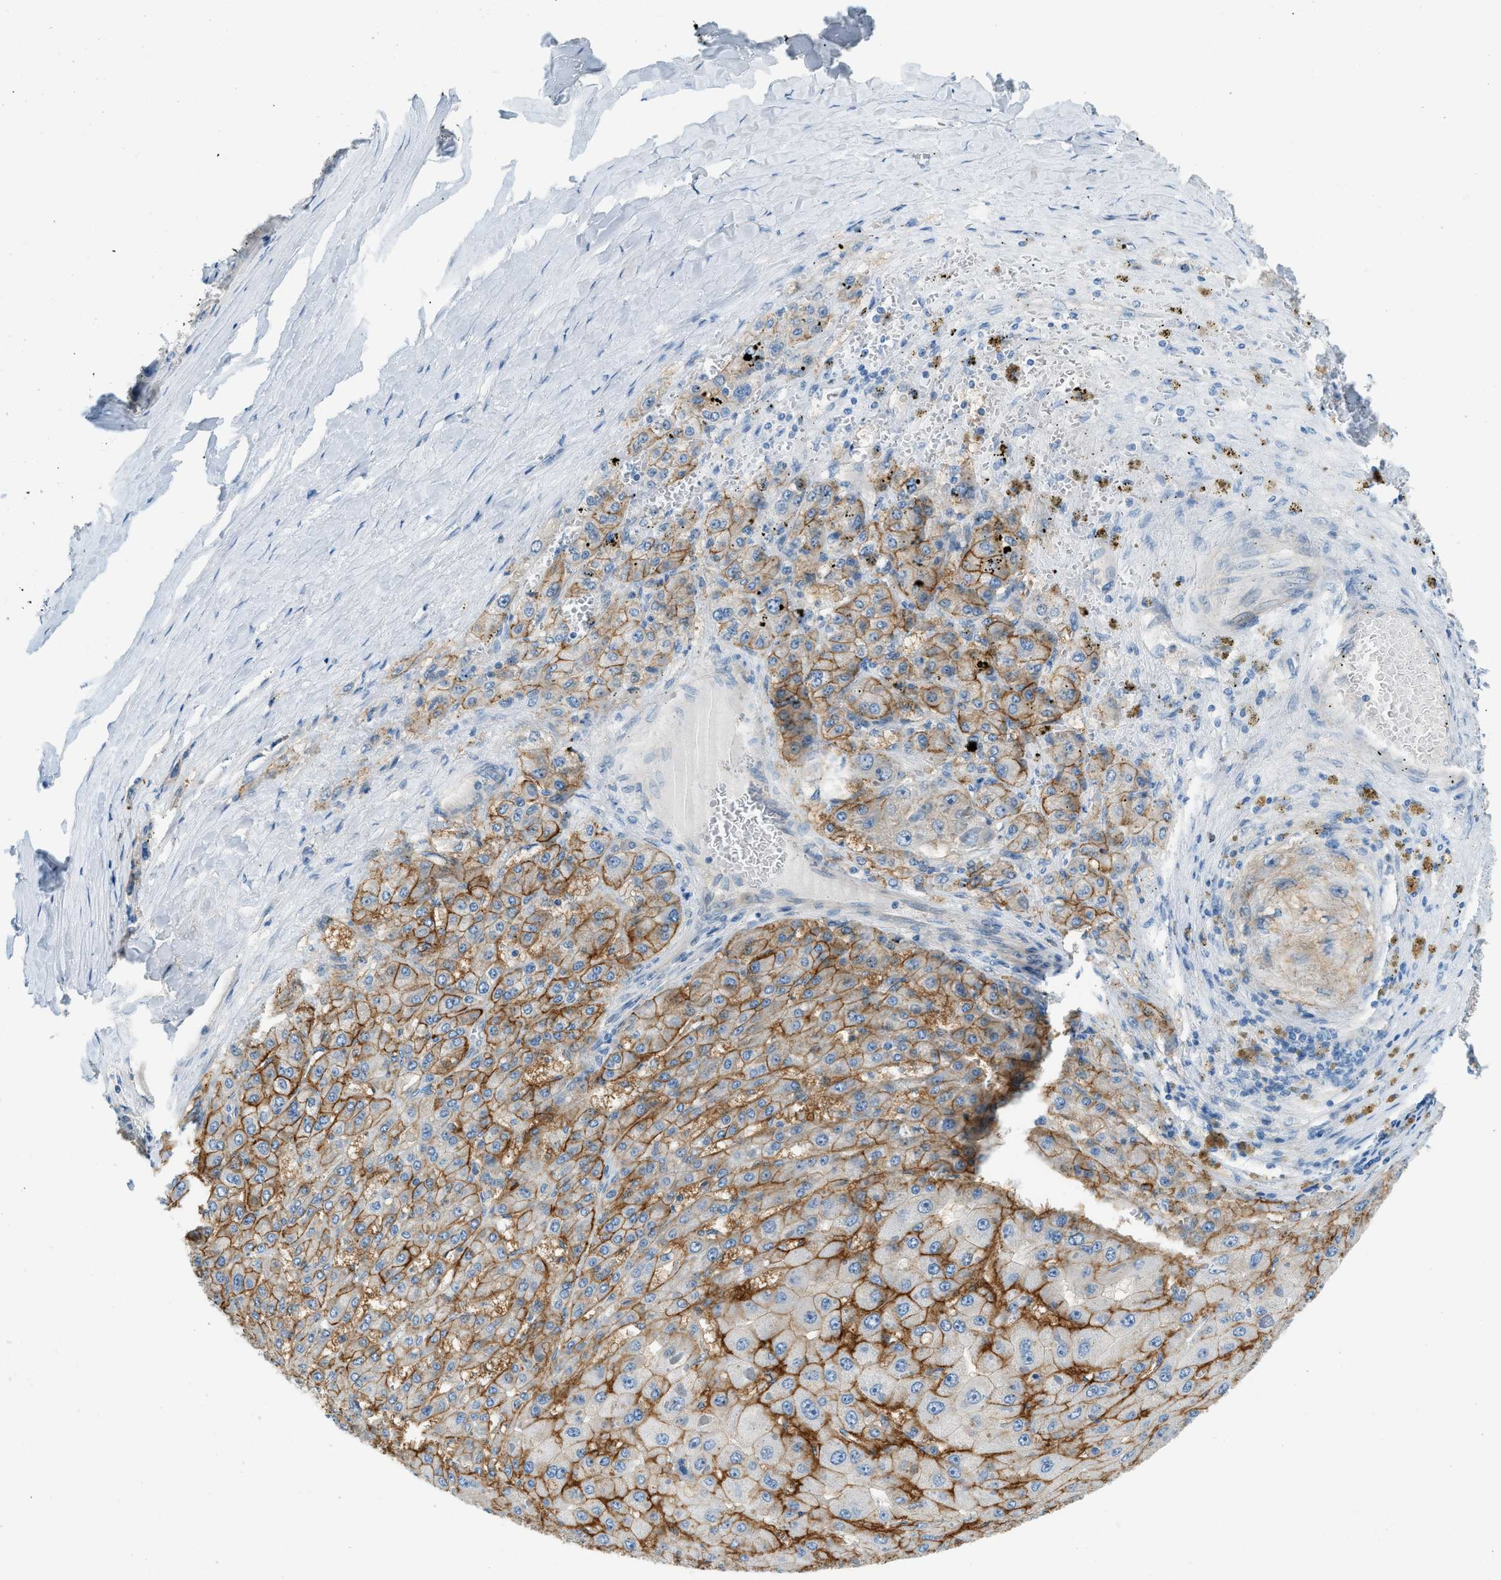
{"staining": {"intensity": "moderate", "quantity": ">75%", "location": "cytoplasmic/membranous"}, "tissue": "liver cancer", "cell_type": "Tumor cells", "image_type": "cancer", "snomed": [{"axis": "morphology", "description": "Carcinoma, Hepatocellular, NOS"}, {"axis": "topography", "description": "Liver"}], "caption": "Protein staining demonstrates moderate cytoplasmic/membranous expression in about >75% of tumor cells in liver cancer. (brown staining indicates protein expression, while blue staining denotes nuclei).", "gene": "ZNF367", "patient": {"sex": "female", "age": 73}}